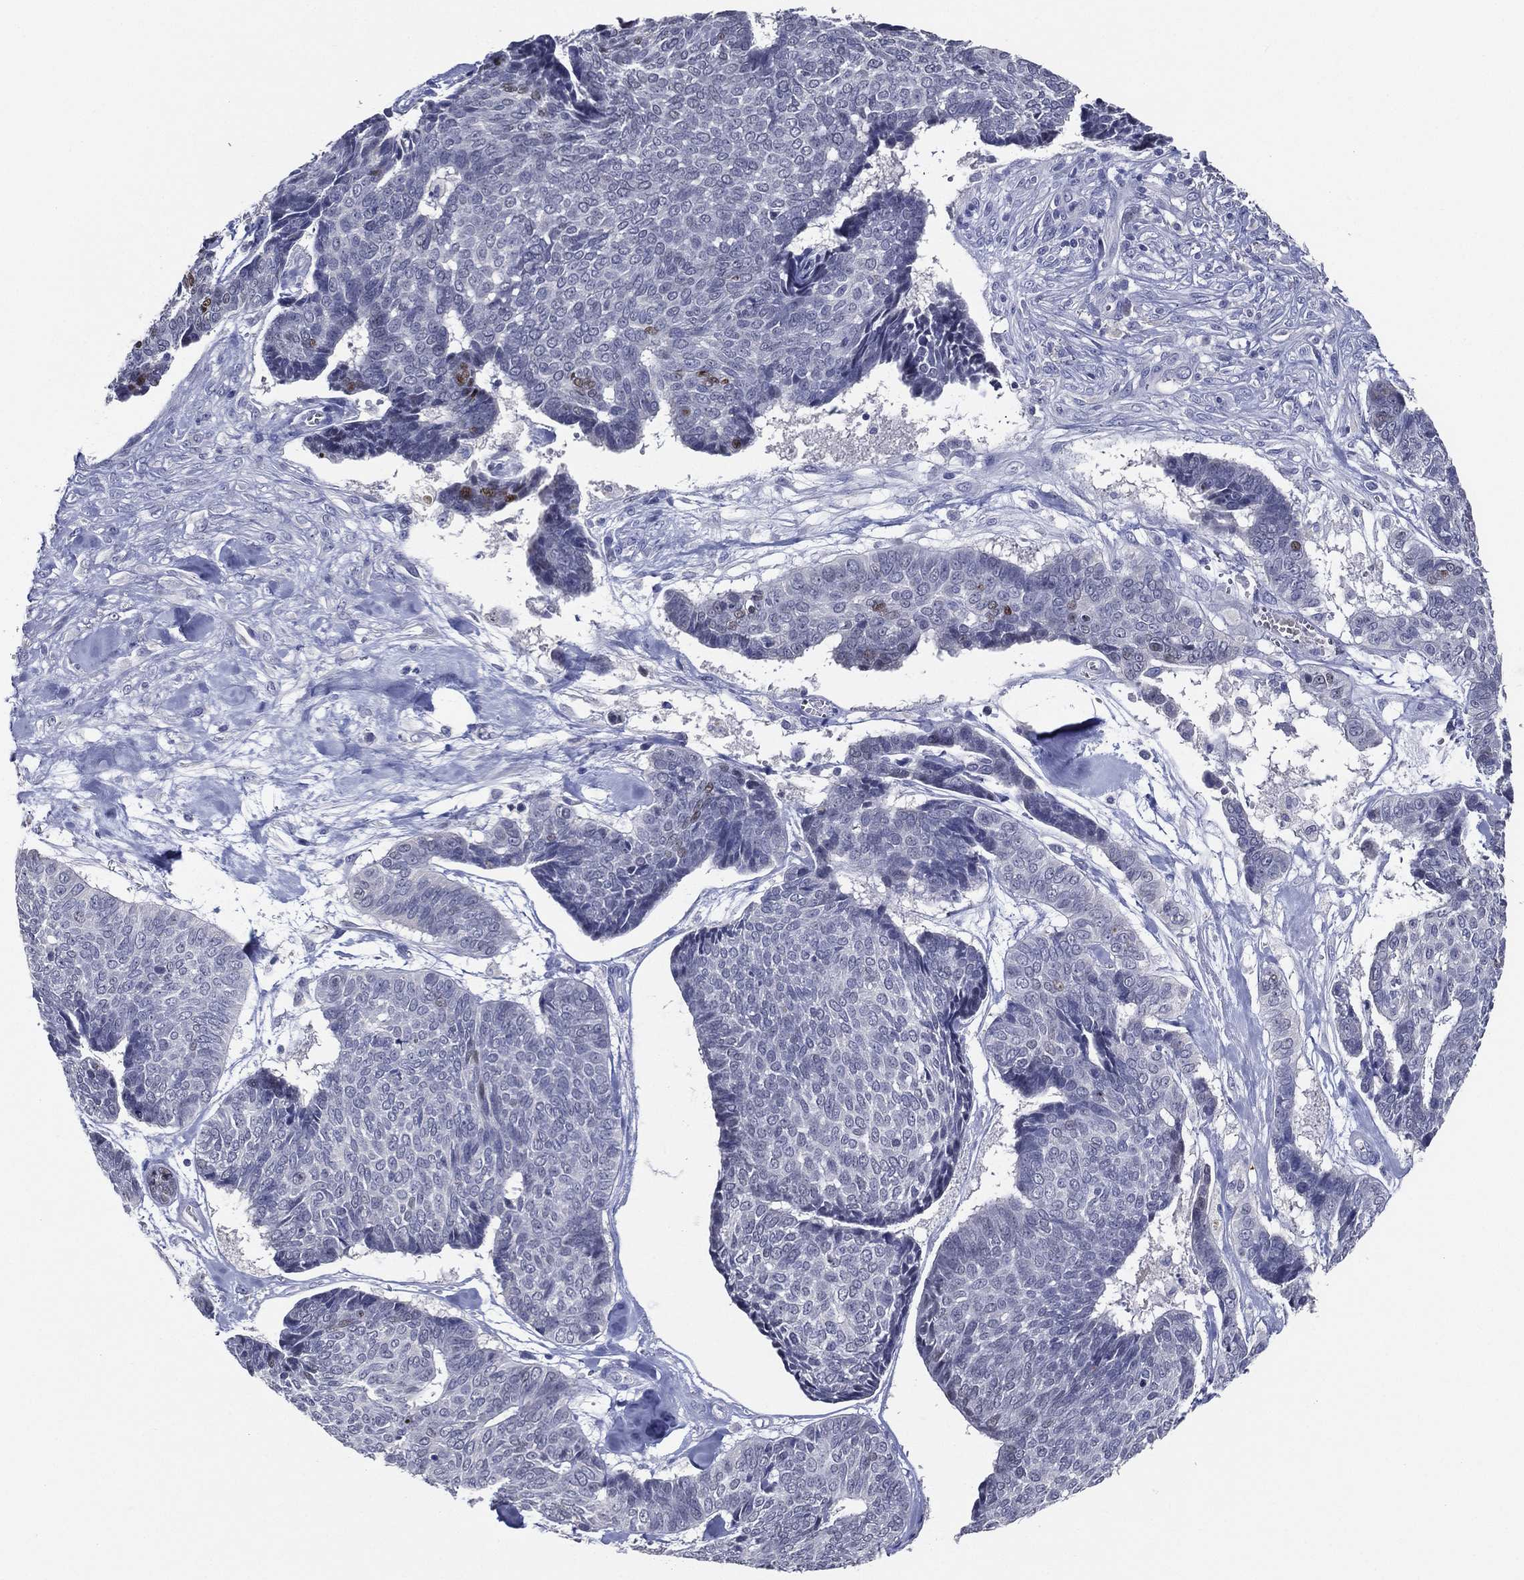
{"staining": {"intensity": "negative", "quantity": "none", "location": "none"}, "tissue": "skin cancer", "cell_type": "Tumor cells", "image_type": "cancer", "snomed": [{"axis": "morphology", "description": "Basal cell carcinoma"}, {"axis": "topography", "description": "Skin"}], "caption": "A histopathology image of skin cancer (basal cell carcinoma) stained for a protein displays no brown staining in tumor cells.", "gene": "TFAP2A", "patient": {"sex": "male", "age": 86}}